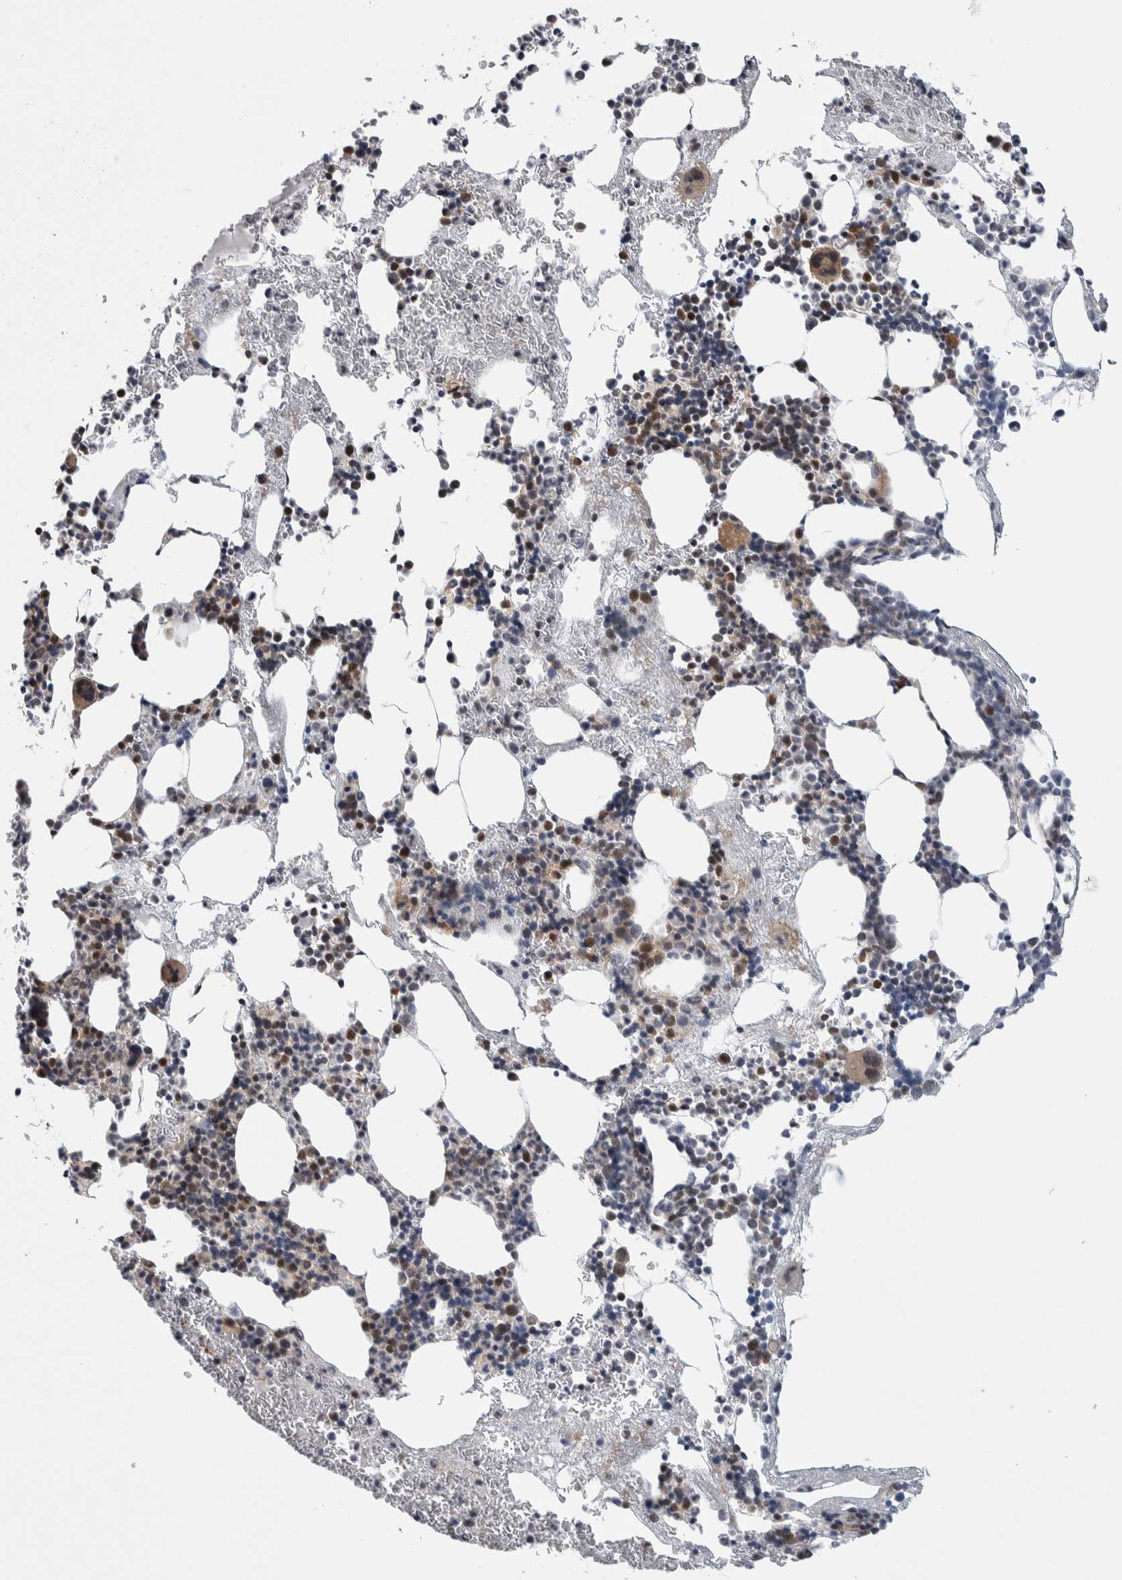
{"staining": {"intensity": "moderate", "quantity": "<25%", "location": "cytoplasmic/membranous"}, "tissue": "bone marrow", "cell_type": "Hematopoietic cells", "image_type": "normal", "snomed": [{"axis": "morphology", "description": "Normal tissue, NOS"}, {"axis": "morphology", "description": "Inflammation, NOS"}, {"axis": "topography", "description": "Bone marrow"}], "caption": "Immunohistochemical staining of benign human bone marrow exhibits <25% levels of moderate cytoplasmic/membranous protein expression in approximately <25% of hematopoietic cells.", "gene": "PTPA", "patient": {"sex": "female", "age": 67}}